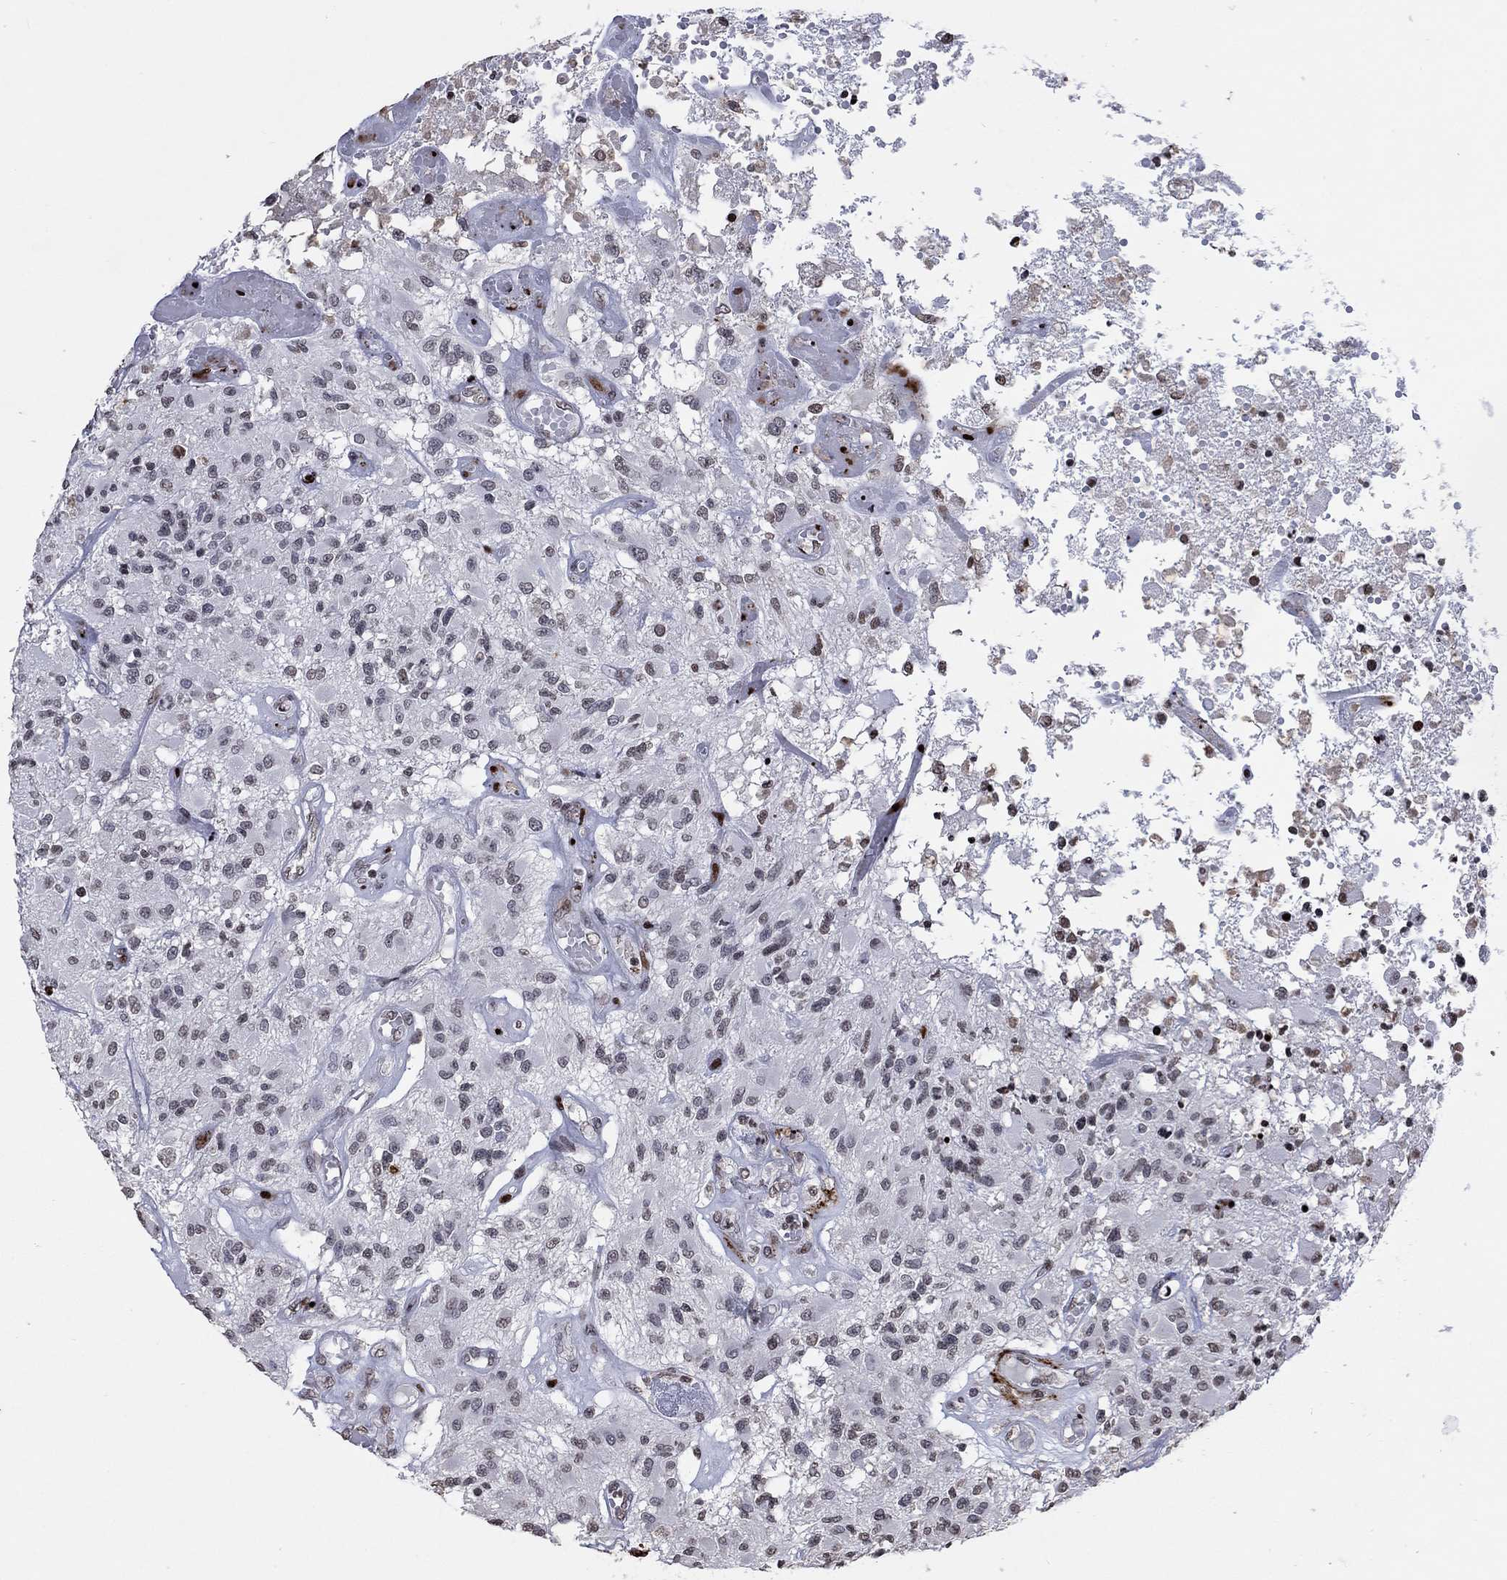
{"staining": {"intensity": "negative", "quantity": "none", "location": "none"}, "tissue": "glioma", "cell_type": "Tumor cells", "image_type": "cancer", "snomed": [{"axis": "morphology", "description": "Glioma, malignant, High grade"}, {"axis": "topography", "description": "Brain"}], "caption": "Immunohistochemistry (IHC) image of neoplastic tissue: human malignant high-grade glioma stained with DAB exhibits no significant protein positivity in tumor cells.", "gene": "SRSF3", "patient": {"sex": "female", "age": 63}}